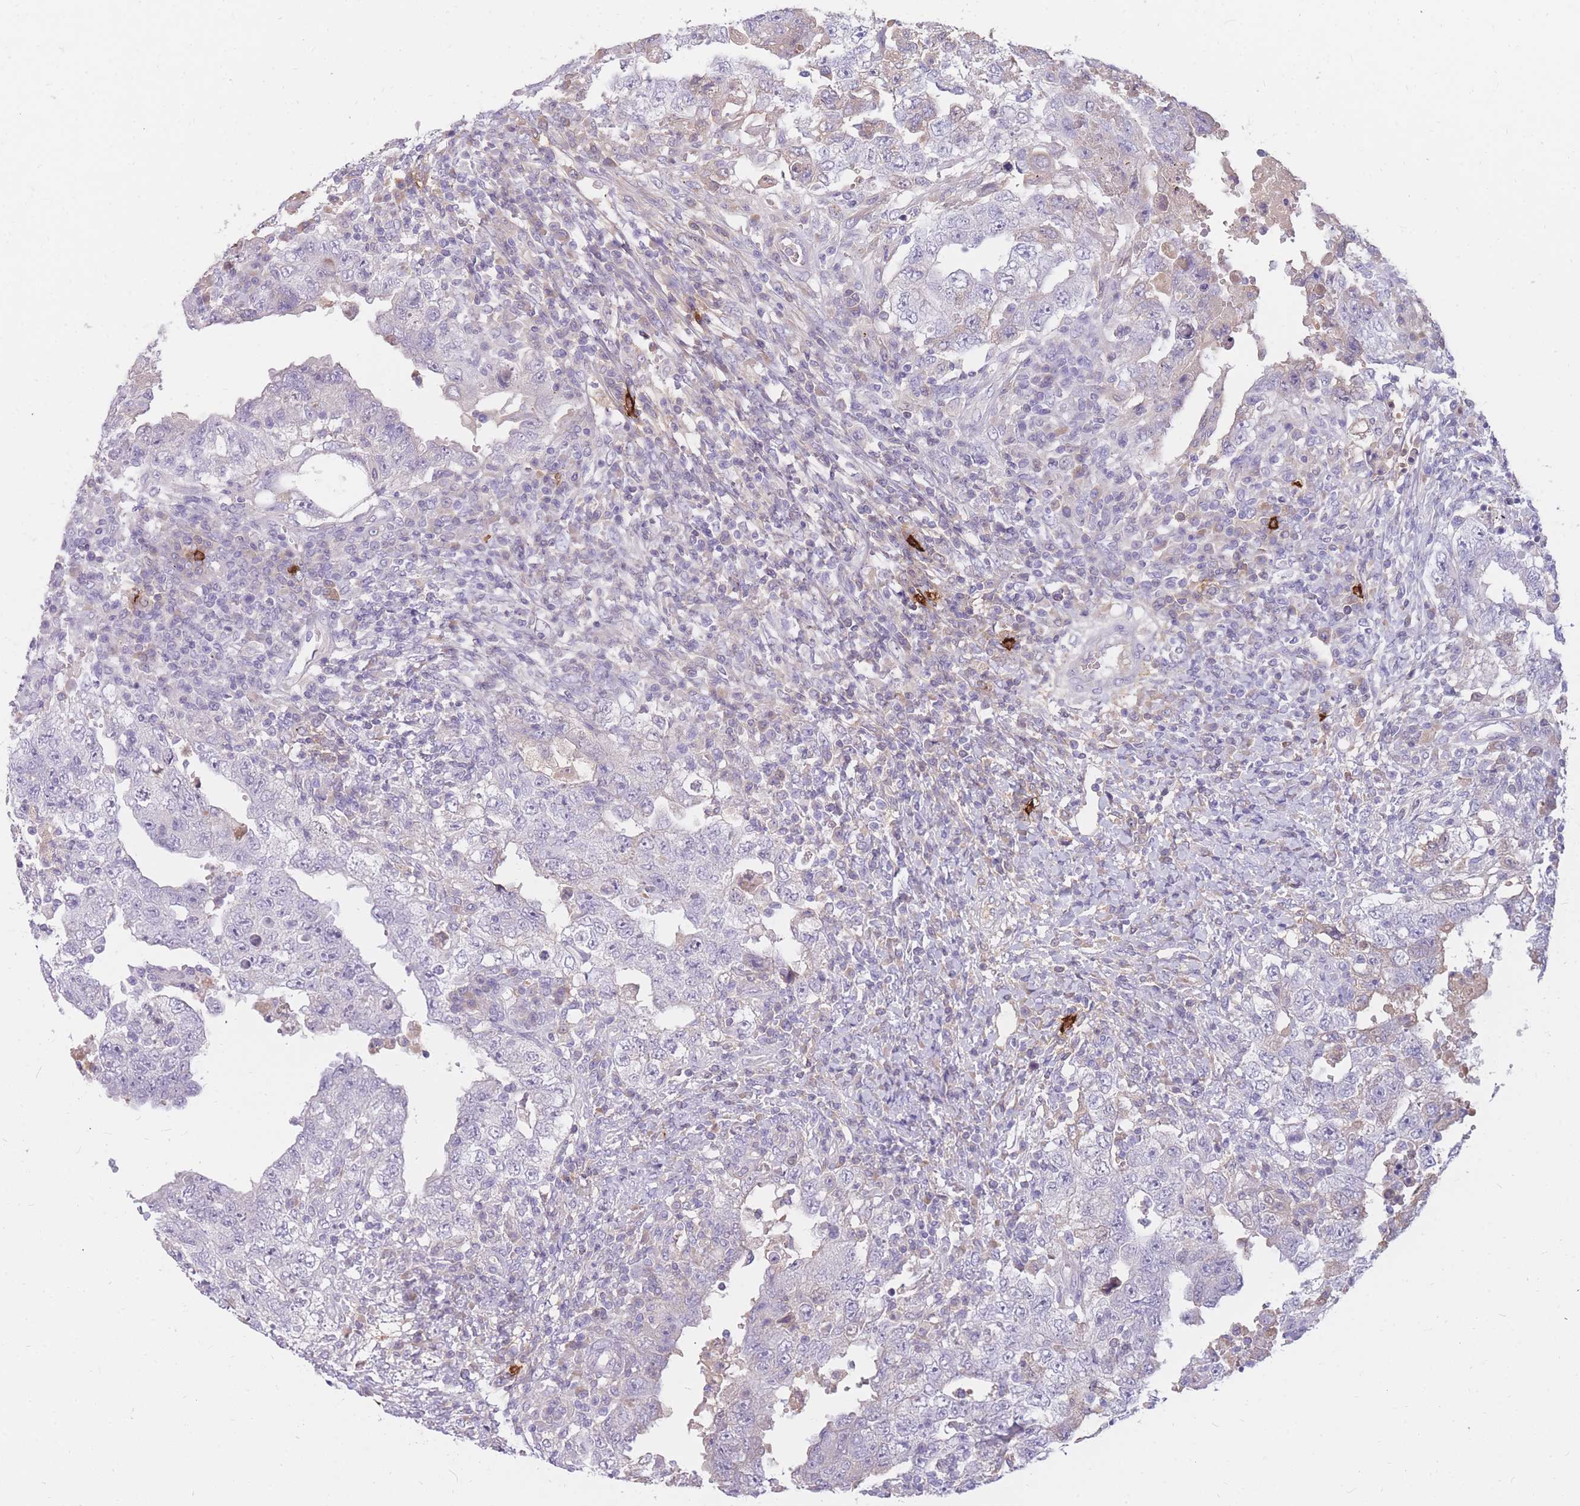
{"staining": {"intensity": "negative", "quantity": "none", "location": "none"}, "tissue": "testis cancer", "cell_type": "Tumor cells", "image_type": "cancer", "snomed": [{"axis": "morphology", "description": "Carcinoma, Embryonal, NOS"}, {"axis": "topography", "description": "Testis"}], "caption": "Immunohistochemistry image of neoplastic tissue: testis cancer (embryonal carcinoma) stained with DAB (3,3'-diaminobenzidine) shows no significant protein expression in tumor cells.", "gene": "TPSD1", "patient": {"sex": "male", "age": 26}}